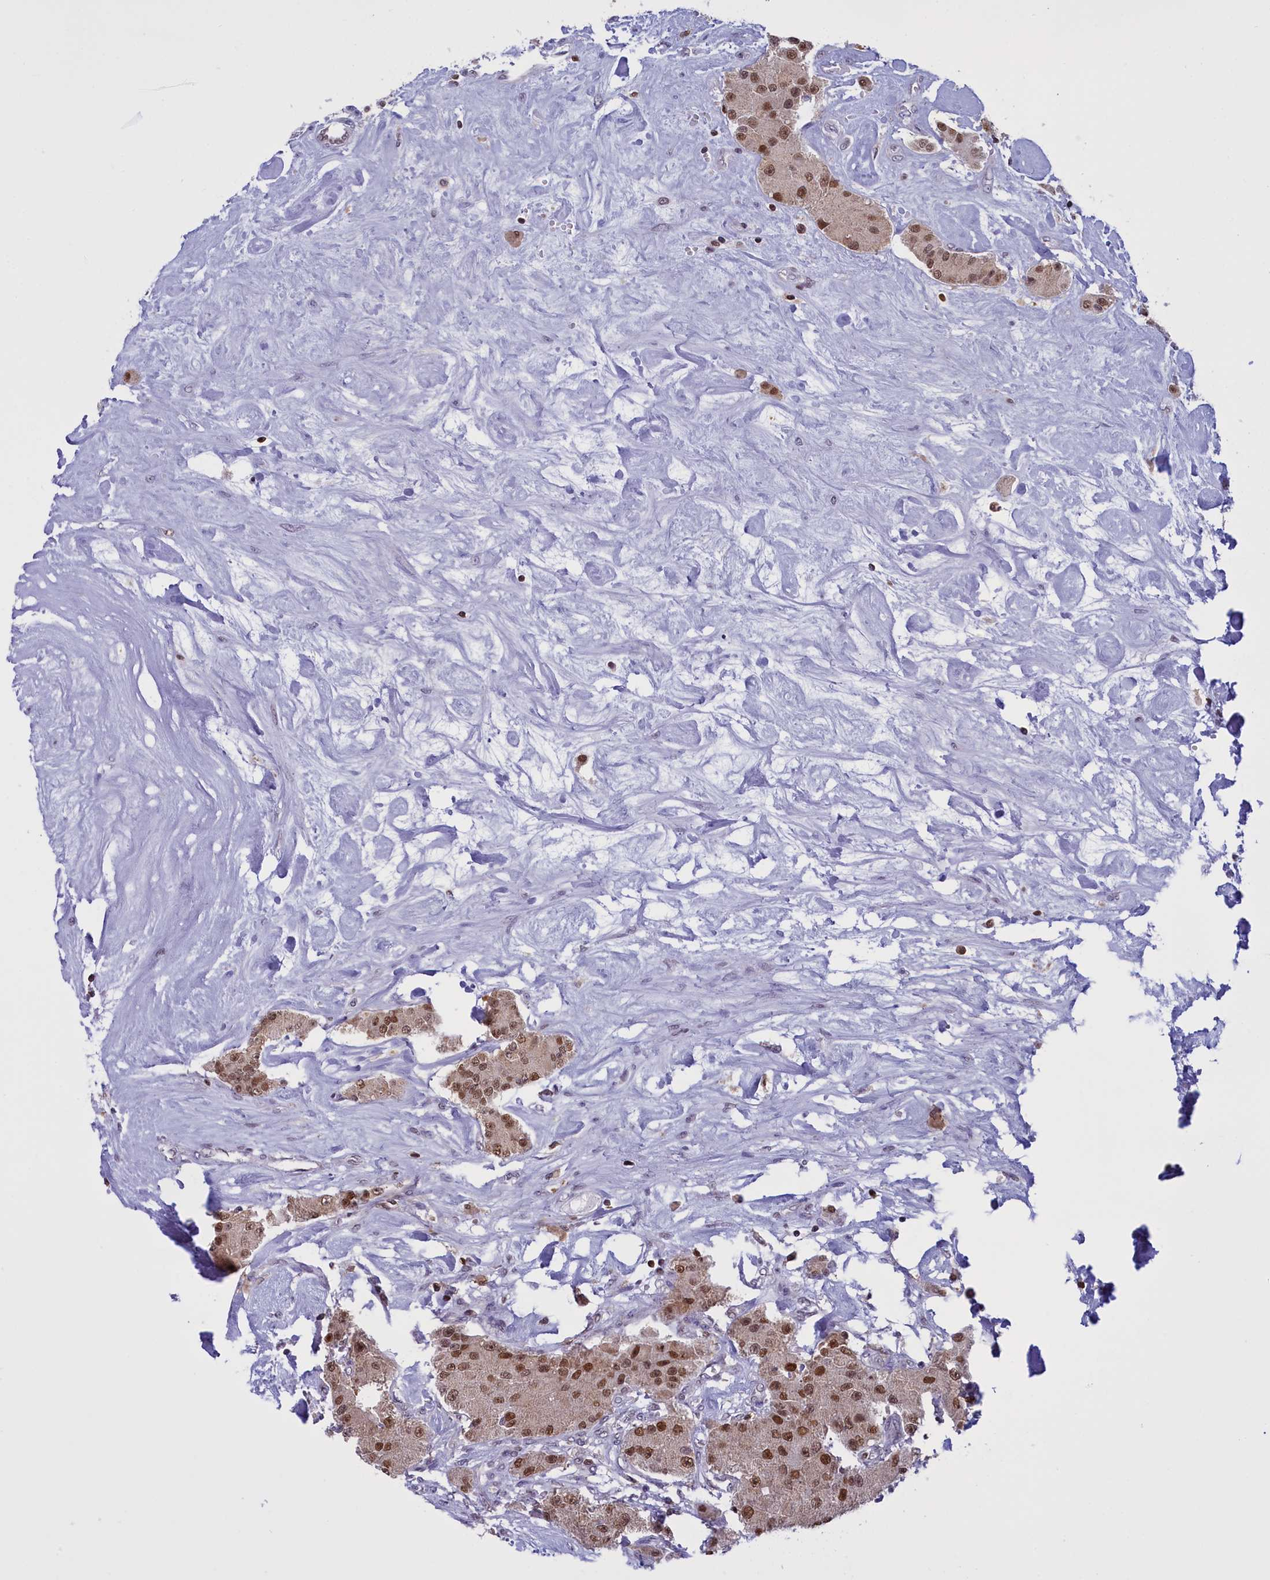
{"staining": {"intensity": "moderate", "quantity": ">75%", "location": "nuclear"}, "tissue": "carcinoid", "cell_type": "Tumor cells", "image_type": "cancer", "snomed": [{"axis": "morphology", "description": "Carcinoid, malignant, NOS"}, {"axis": "topography", "description": "Pancreas"}], "caption": "Protein analysis of carcinoid tissue demonstrates moderate nuclear expression in about >75% of tumor cells.", "gene": "IZUMO2", "patient": {"sex": "male", "age": 41}}